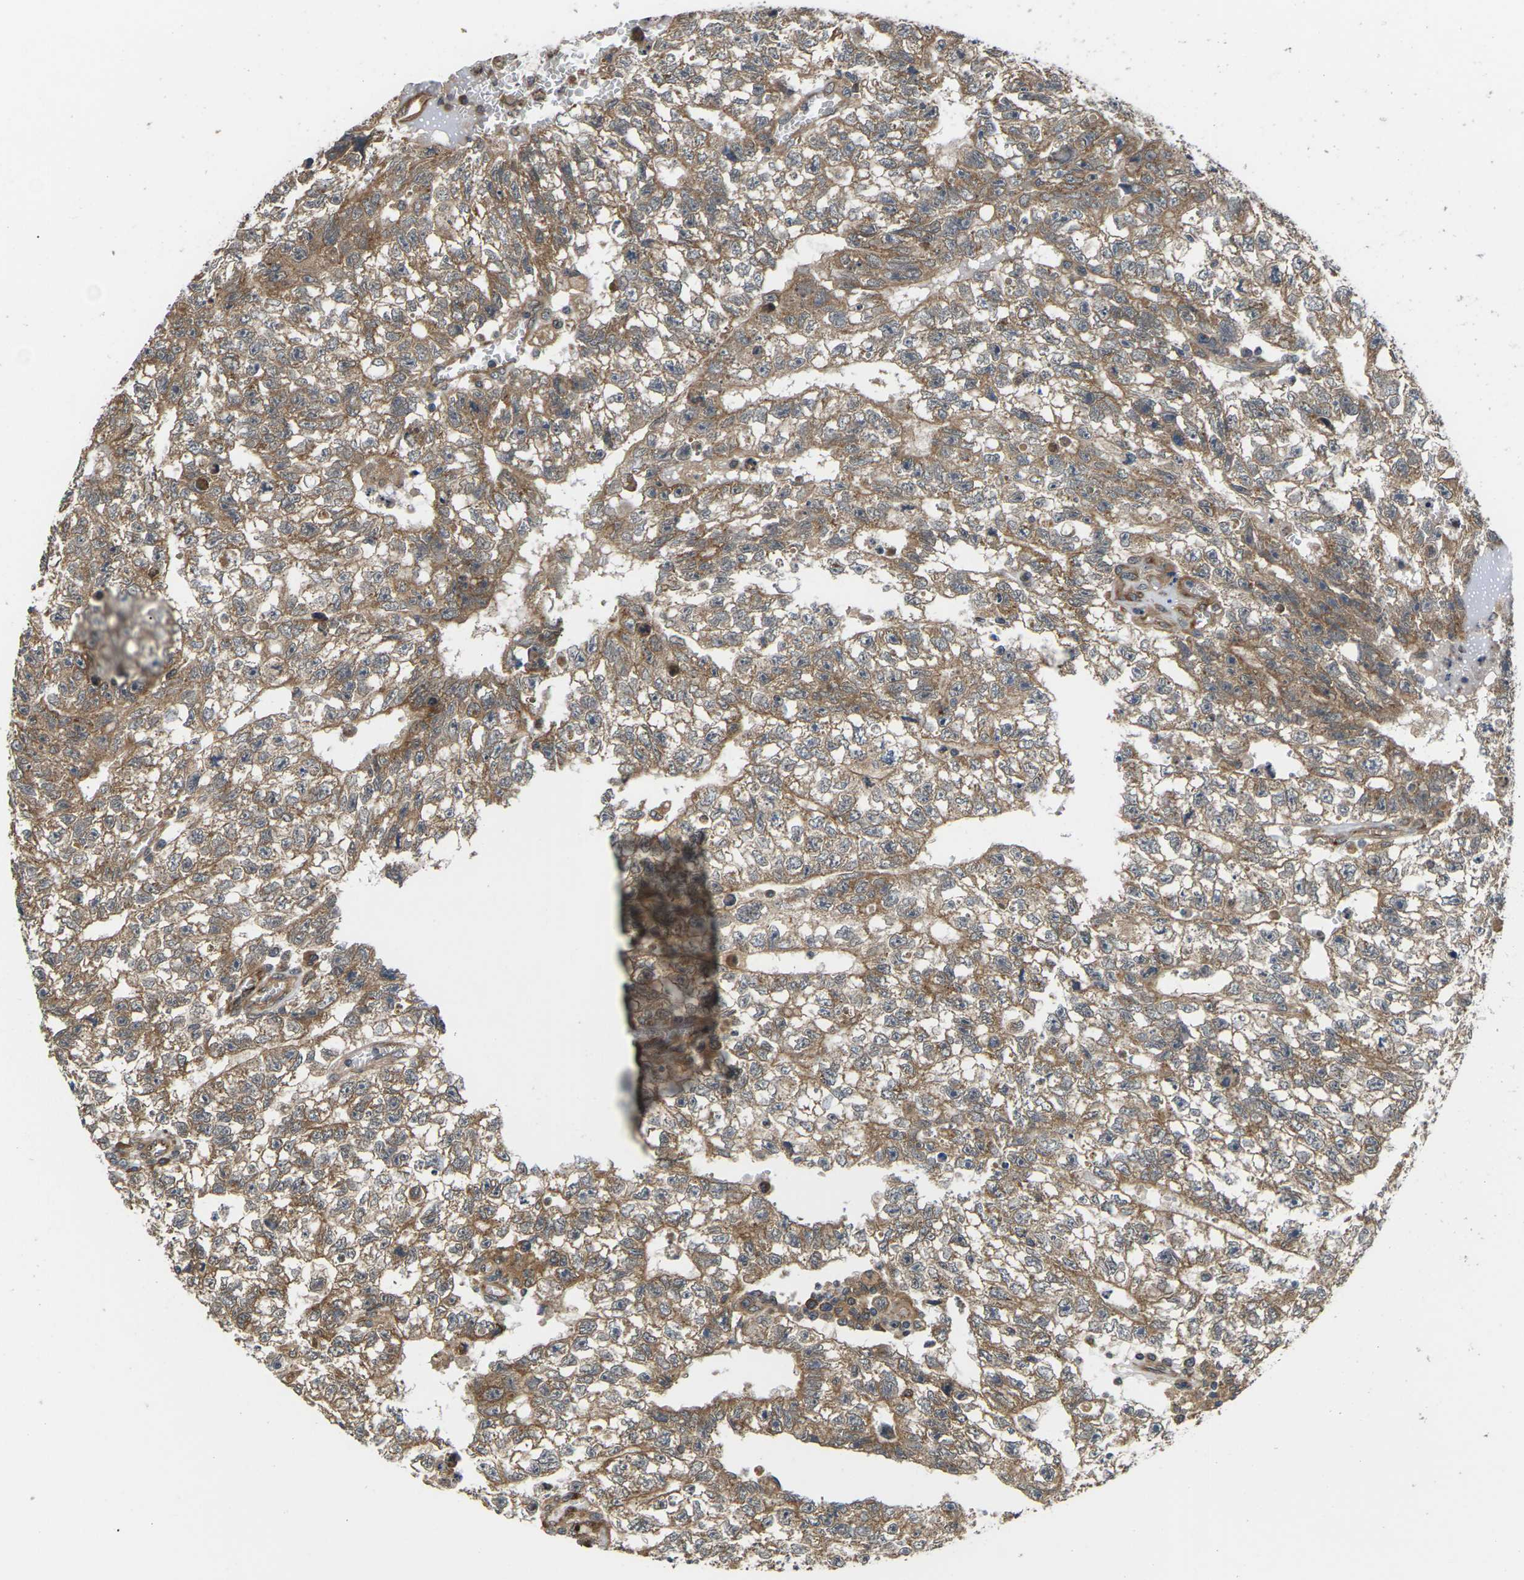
{"staining": {"intensity": "moderate", "quantity": ">75%", "location": "cytoplasmic/membranous"}, "tissue": "testis cancer", "cell_type": "Tumor cells", "image_type": "cancer", "snomed": [{"axis": "morphology", "description": "Seminoma, NOS"}, {"axis": "morphology", "description": "Carcinoma, Embryonal, NOS"}, {"axis": "topography", "description": "Testis"}], "caption": "Testis cancer (seminoma) stained with a protein marker shows moderate staining in tumor cells.", "gene": "NRAS", "patient": {"sex": "male", "age": 38}}